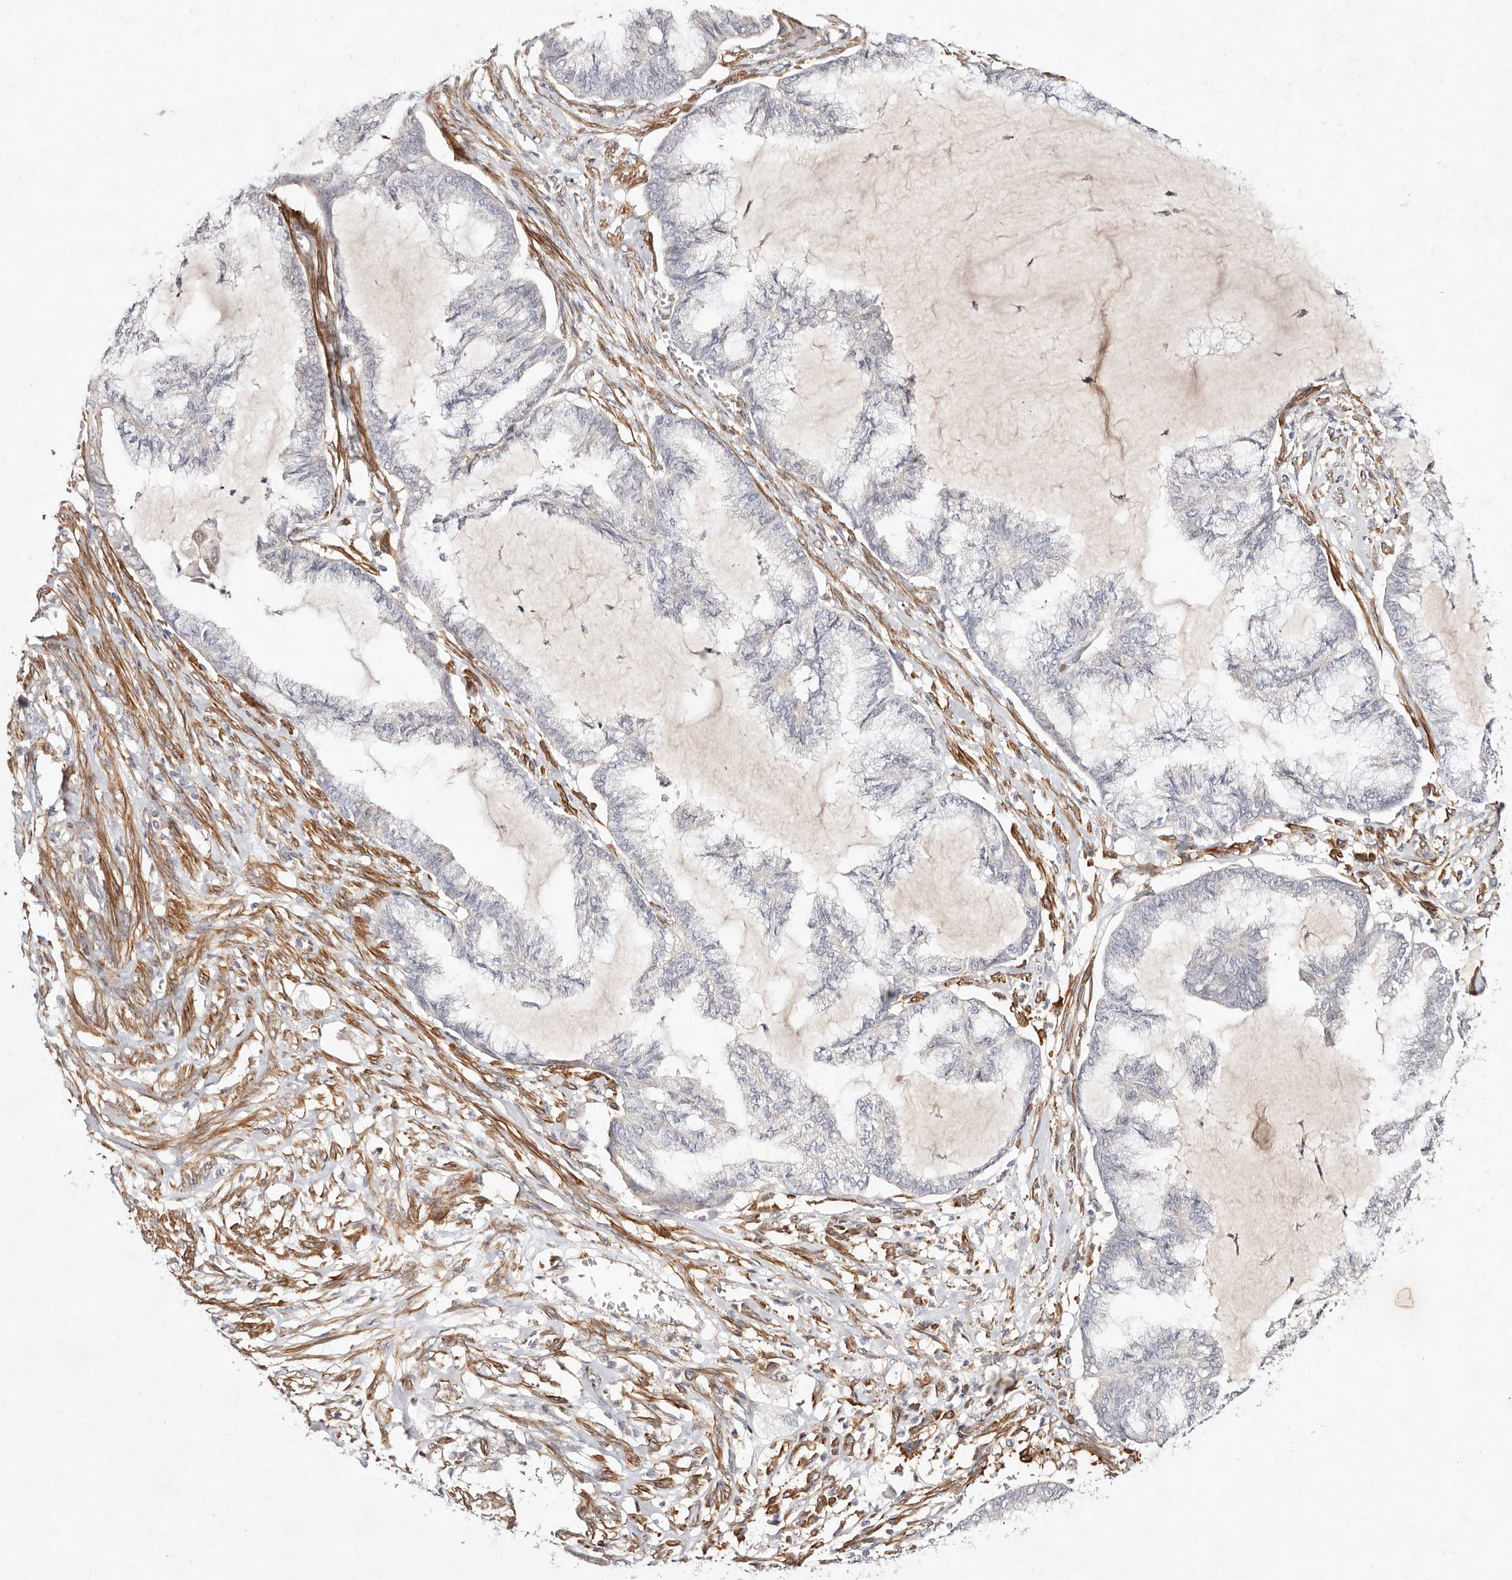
{"staining": {"intensity": "negative", "quantity": "none", "location": "none"}, "tissue": "endometrial cancer", "cell_type": "Tumor cells", "image_type": "cancer", "snomed": [{"axis": "morphology", "description": "Adenocarcinoma, NOS"}, {"axis": "topography", "description": "Endometrium"}], "caption": "Immunohistochemistry (IHC) of adenocarcinoma (endometrial) reveals no expression in tumor cells. The staining was performed using DAB (3,3'-diaminobenzidine) to visualize the protein expression in brown, while the nuclei were stained in blue with hematoxylin (Magnification: 20x).", "gene": "MTMR11", "patient": {"sex": "female", "age": 86}}